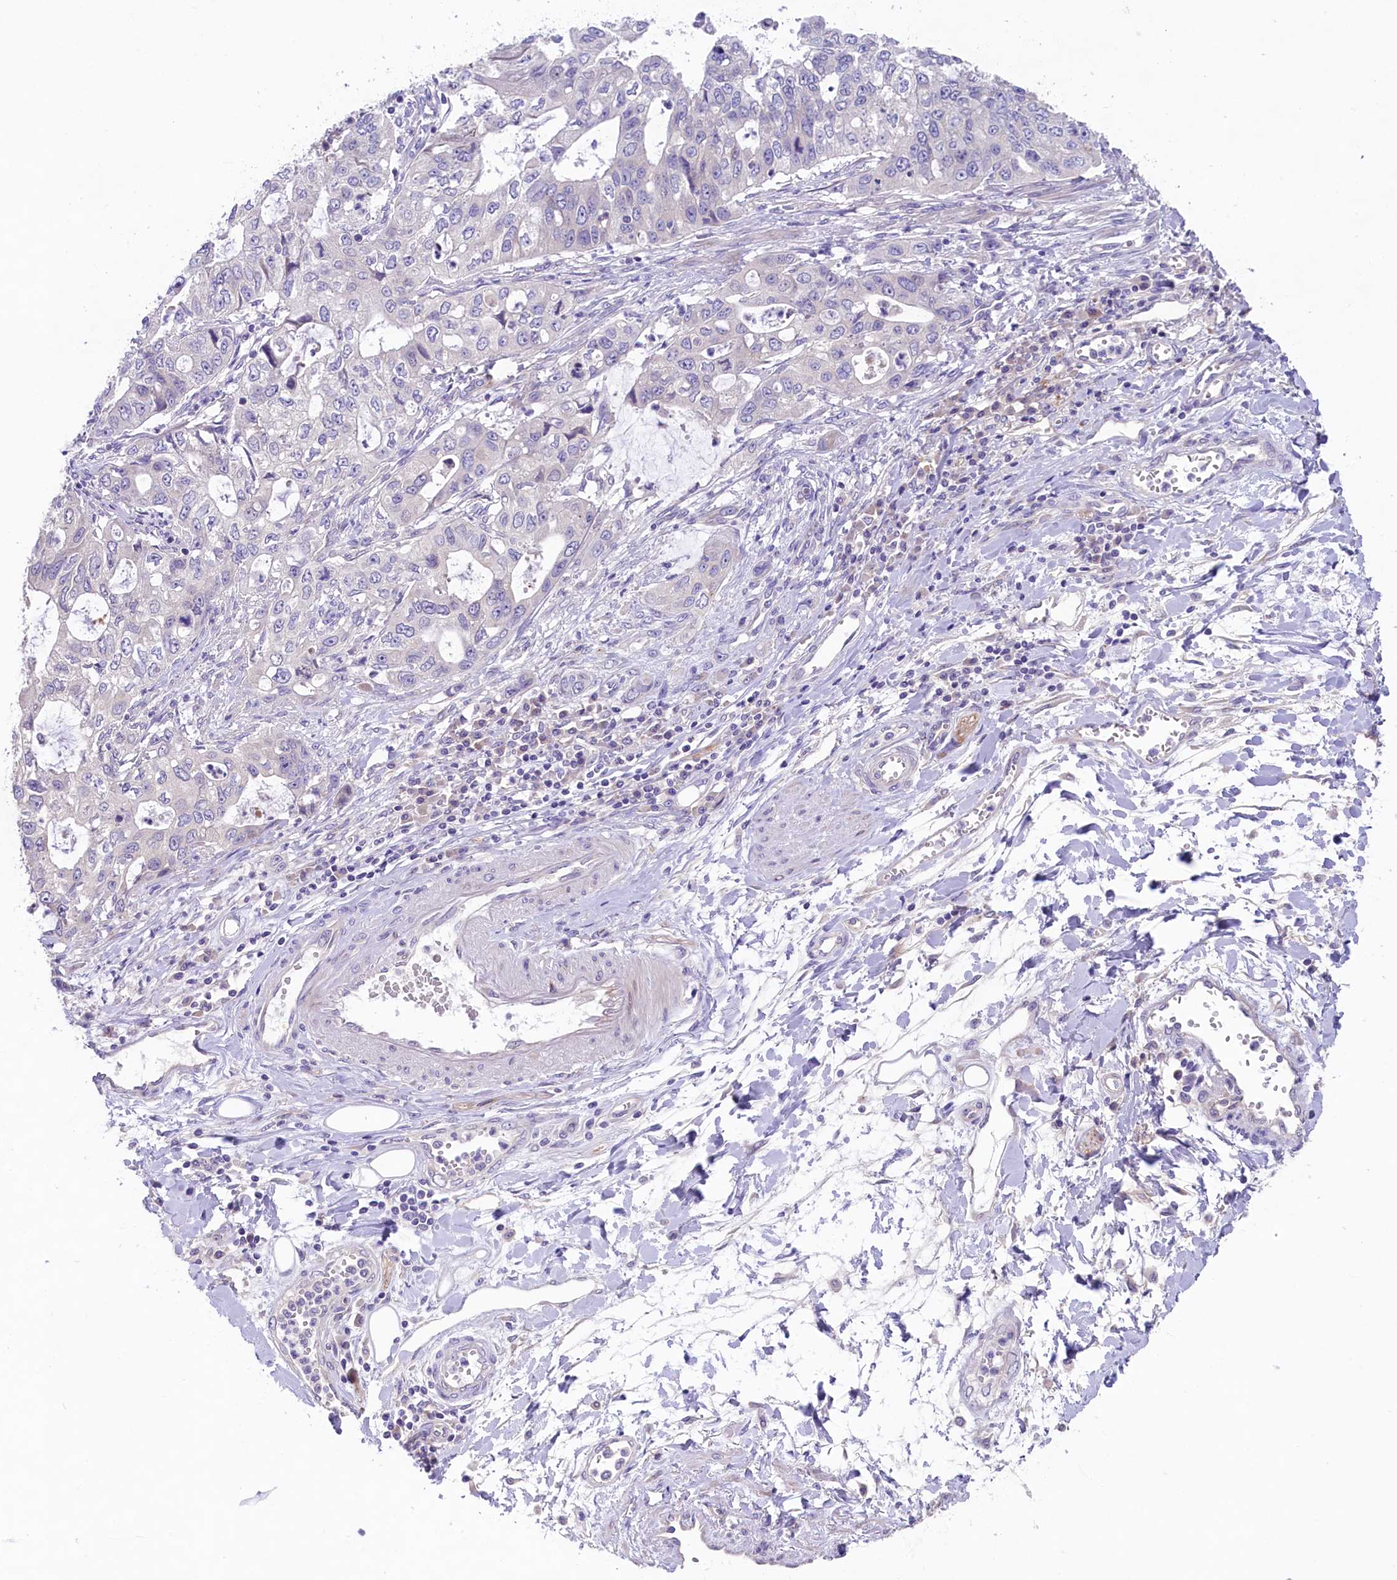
{"staining": {"intensity": "negative", "quantity": "none", "location": "none"}, "tissue": "stomach cancer", "cell_type": "Tumor cells", "image_type": "cancer", "snomed": [{"axis": "morphology", "description": "Adenocarcinoma, NOS"}, {"axis": "topography", "description": "Stomach, upper"}], "caption": "Immunohistochemistry image of neoplastic tissue: stomach adenocarcinoma stained with DAB exhibits no significant protein expression in tumor cells.", "gene": "CD99L2", "patient": {"sex": "female", "age": 52}}